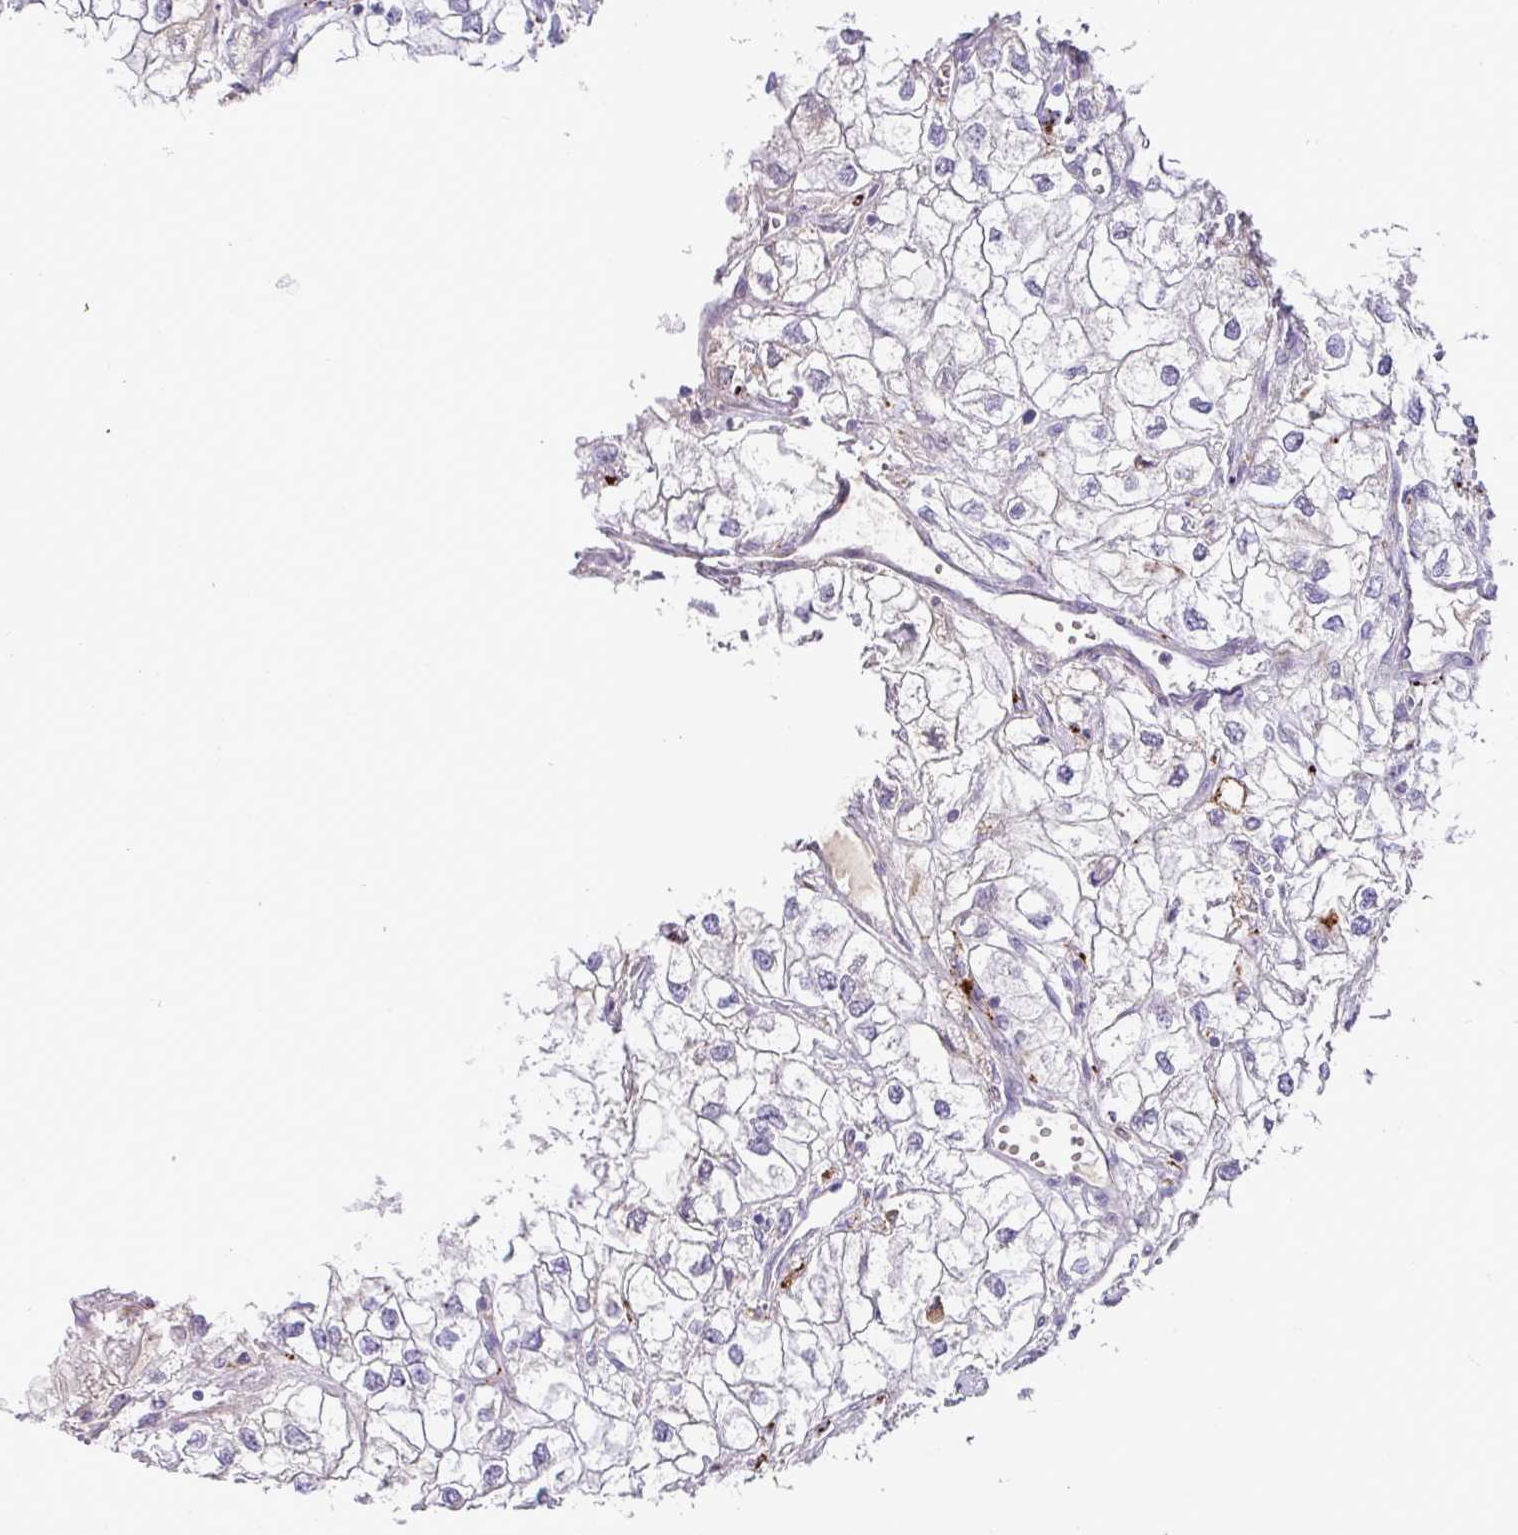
{"staining": {"intensity": "negative", "quantity": "none", "location": "none"}, "tissue": "renal cancer", "cell_type": "Tumor cells", "image_type": "cancer", "snomed": [{"axis": "morphology", "description": "Adenocarcinoma, NOS"}, {"axis": "topography", "description": "Kidney"}], "caption": "Immunohistochemistry (IHC) photomicrograph of renal cancer stained for a protein (brown), which reveals no positivity in tumor cells. (Stains: DAB immunohistochemistry (IHC) with hematoxylin counter stain, Microscopy: brightfield microscopy at high magnification).", "gene": "PLEKHH3", "patient": {"sex": "male", "age": 59}}